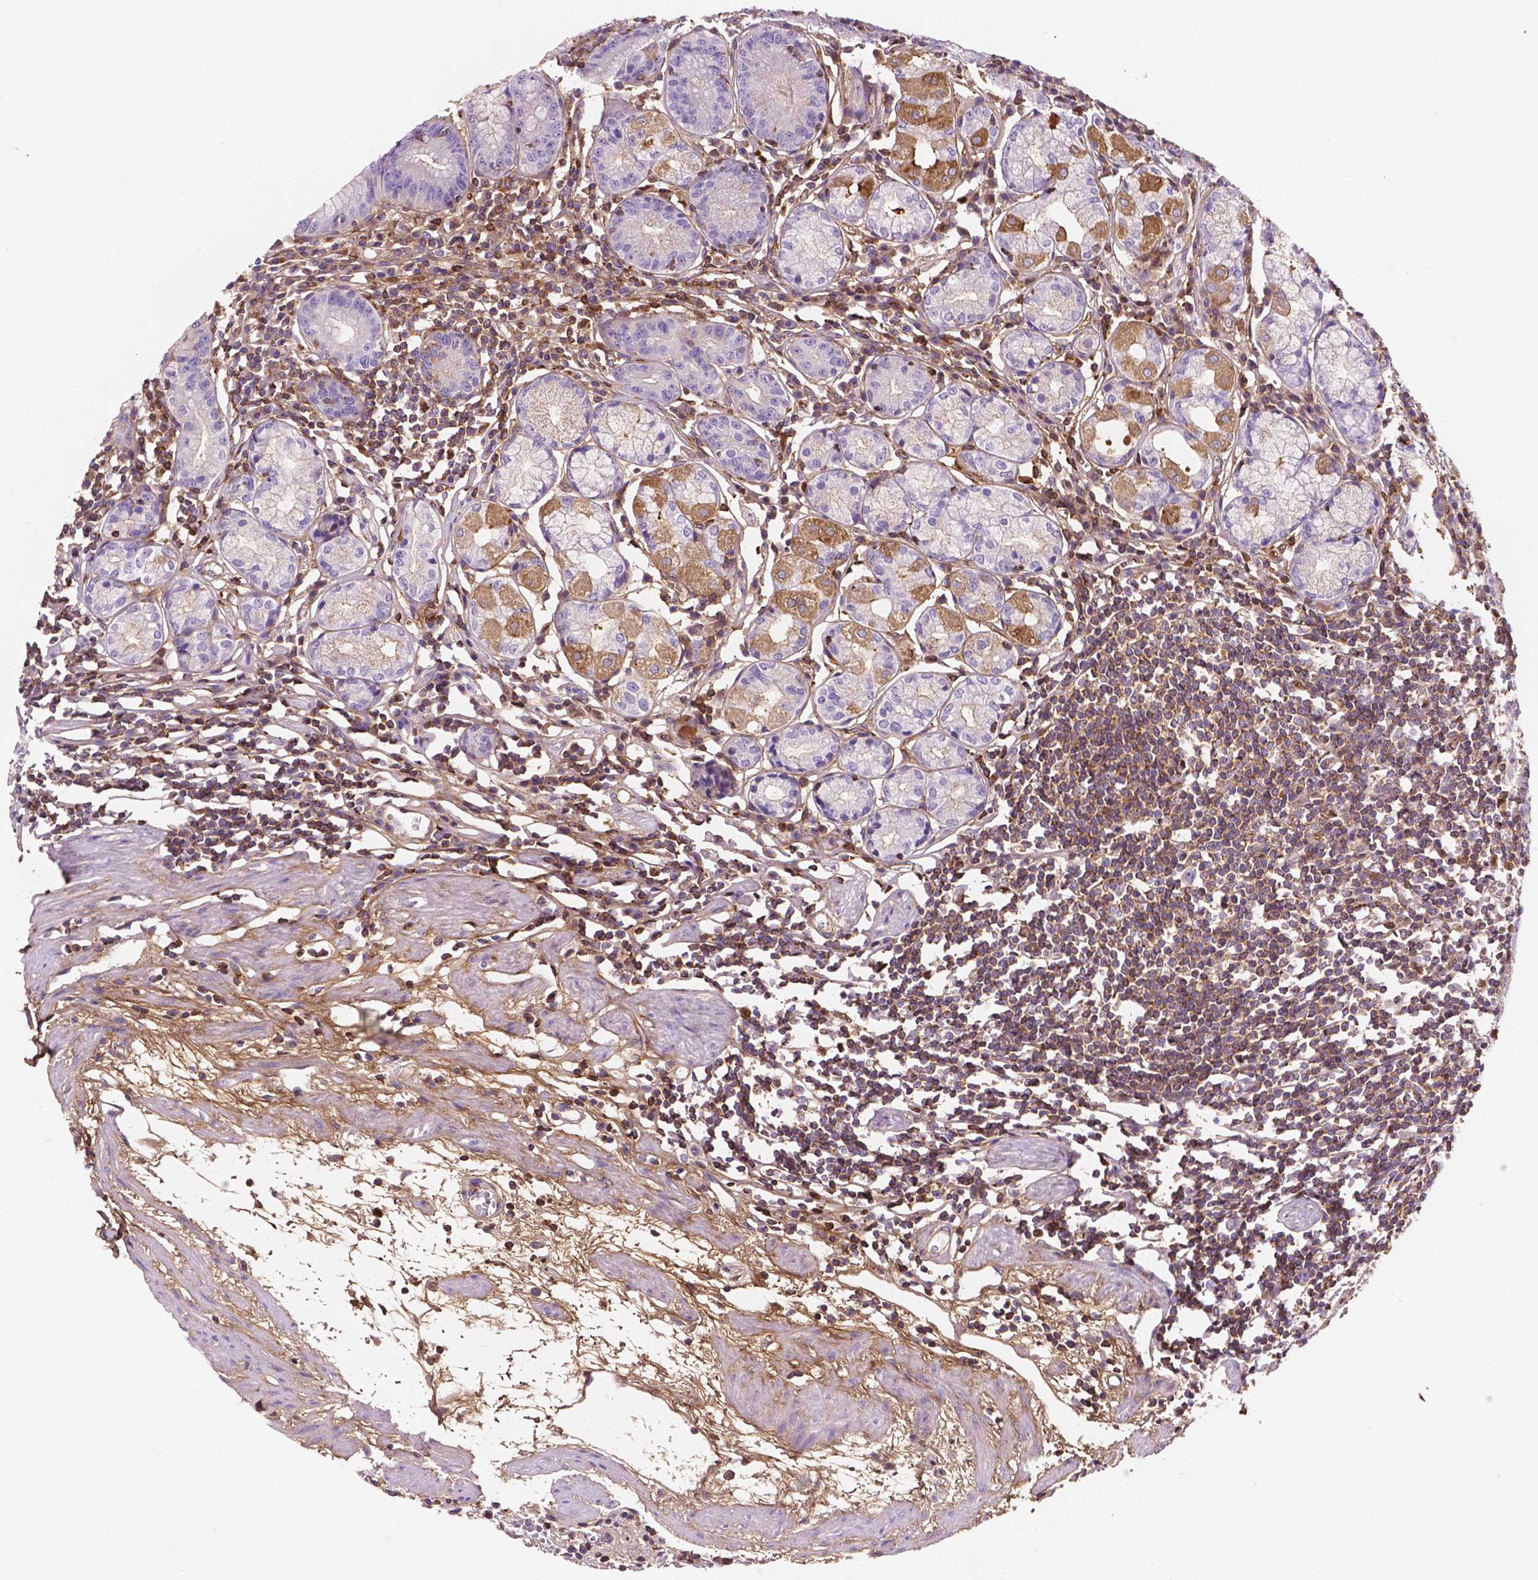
{"staining": {"intensity": "moderate", "quantity": "25%-75%", "location": "cytoplasmic/membranous"}, "tissue": "stomach", "cell_type": "Glandular cells", "image_type": "normal", "snomed": [{"axis": "morphology", "description": "Normal tissue, NOS"}, {"axis": "topography", "description": "Stomach"}], "caption": "Benign stomach exhibits moderate cytoplasmic/membranous staining in approximately 25%-75% of glandular cells.", "gene": "DCN", "patient": {"sex": "male", "age": 55}}